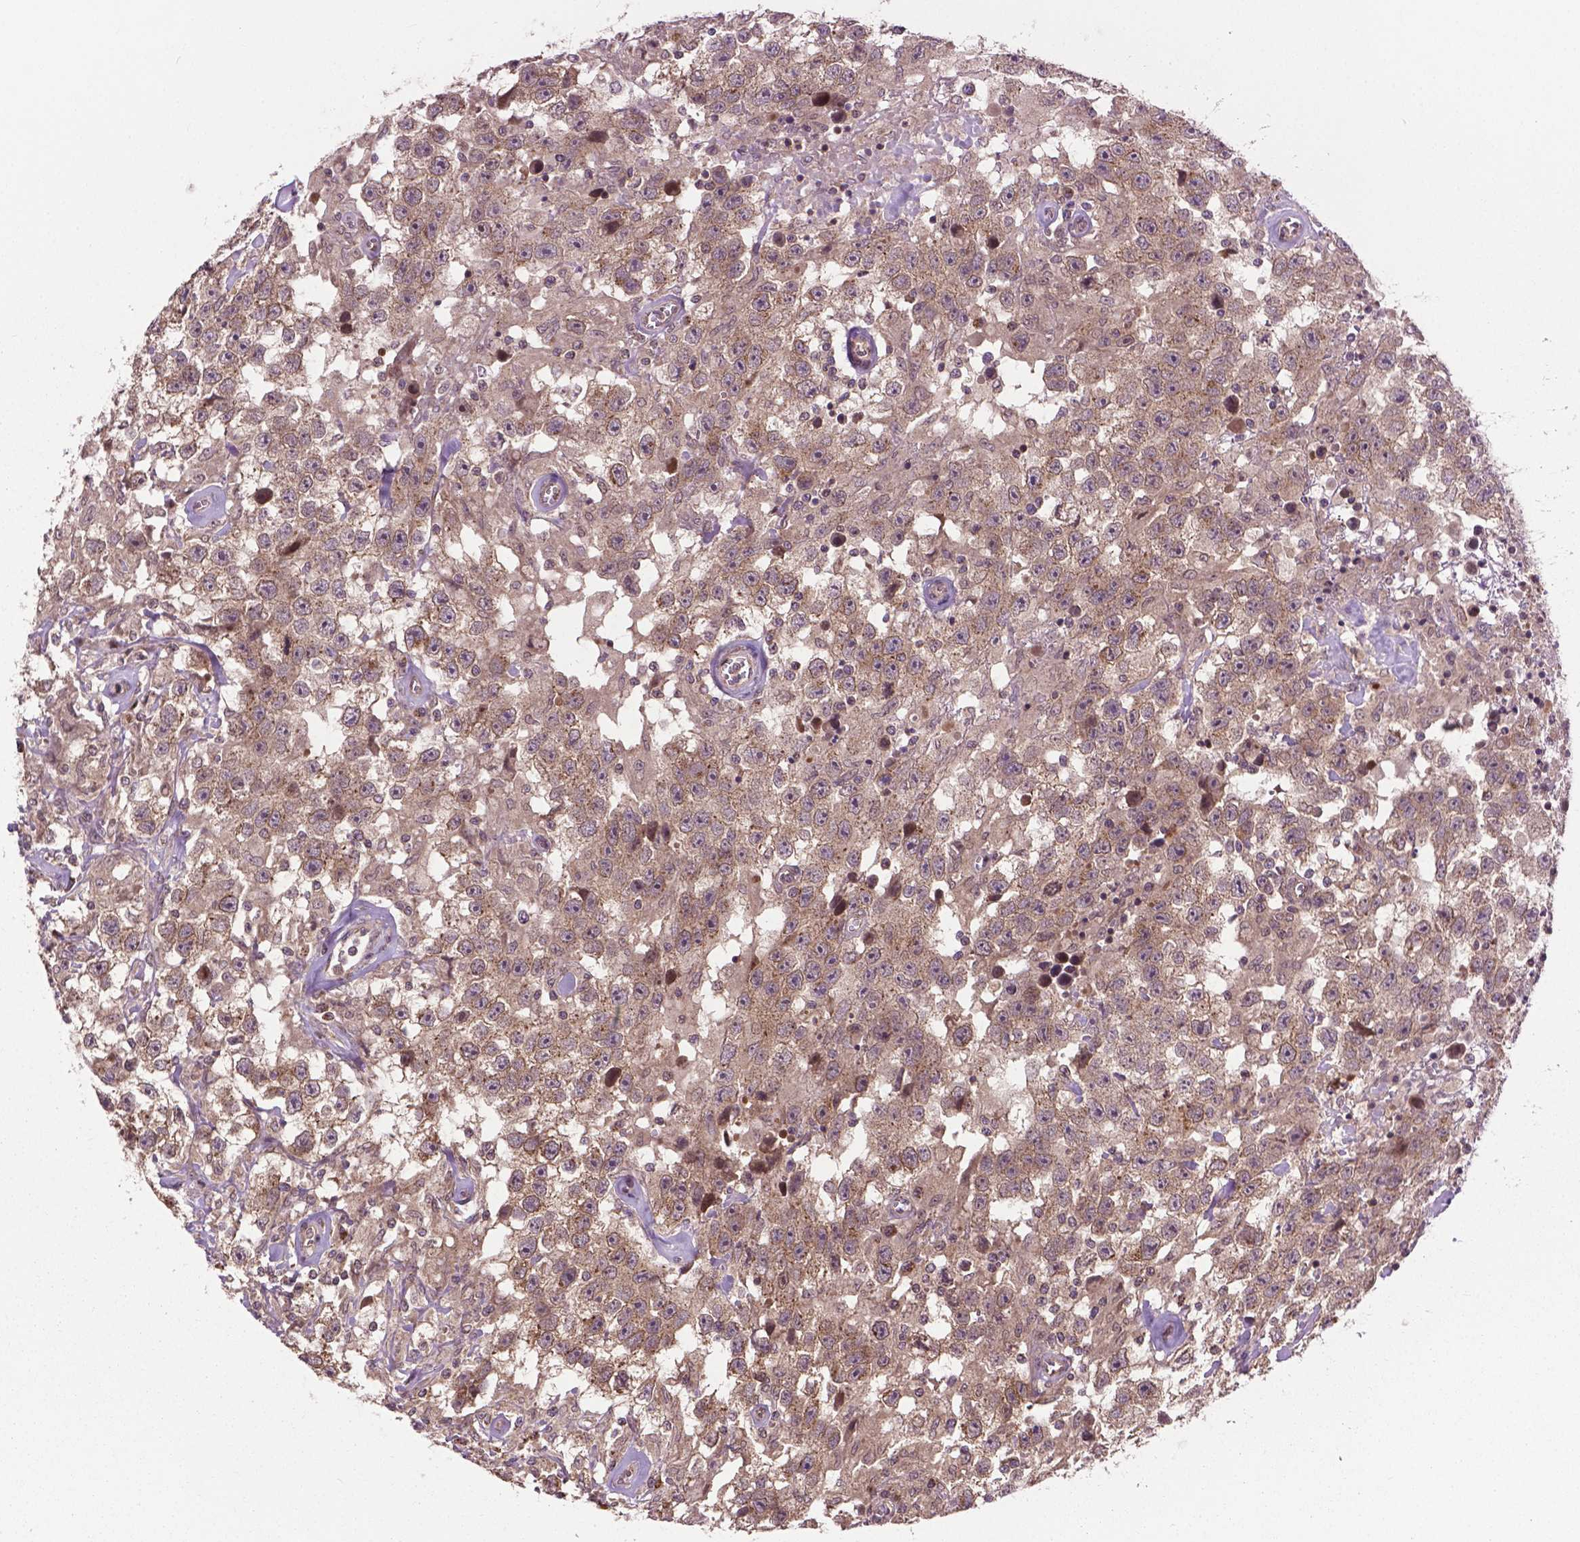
{"staining": {"intensity": "weak", "quantity": ">75%", "location": "cytoplasmic/membranous"}, "tissue": "testis cancer", "cell_type": "Tumor cells", "image_type": "cancer", "snomed": [{"axis": "morphology", "description": "Seminoma, NOS"}, {"axis": "topography", "description": "Testis"}], "caption": "Tumor cells exhibit low levels of weak cytoplasmic/membranous staining in approximately >75% of cells in testis cancer (seminoma).", "gene": "PPP1CB", "patient": {"sex": "male", "age": 43}}